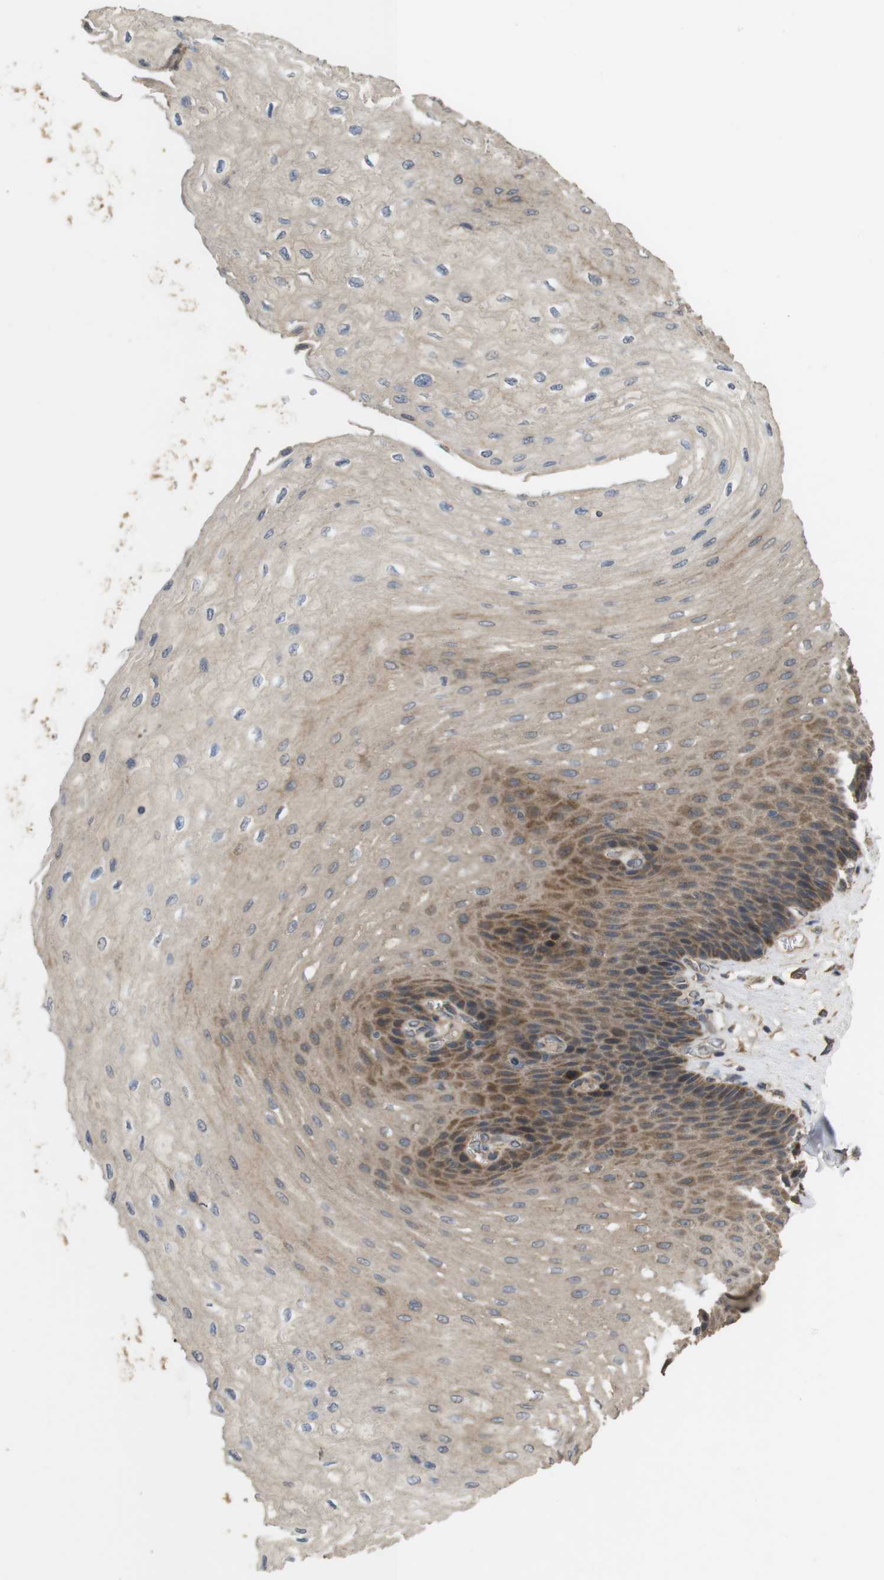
{"staining": {"intensity": "moderate", "quantity": "25%-75%", "location": "cytoplasmic/membranous"}, "tissue": "esophagus", "cell_type": "Squamous epithelial cells", "image_type": "normal", "snomed": [{"axis": "morphology", "description": "Normal tissue, NOS"}, {"axis": "topography", "description": "Esophagus"}], "caption": "A brown stain highlights moderate cytoplasmic/membranous staining of a protein in squamous epithelial cells of normal esophagus. (DAB (3,3'-diaminobenzidine) IHC, brown staining for protein, blue staining for nuclei).", "gene": "PCDHB10", "patient": {"sex": "female", "age": 72}}